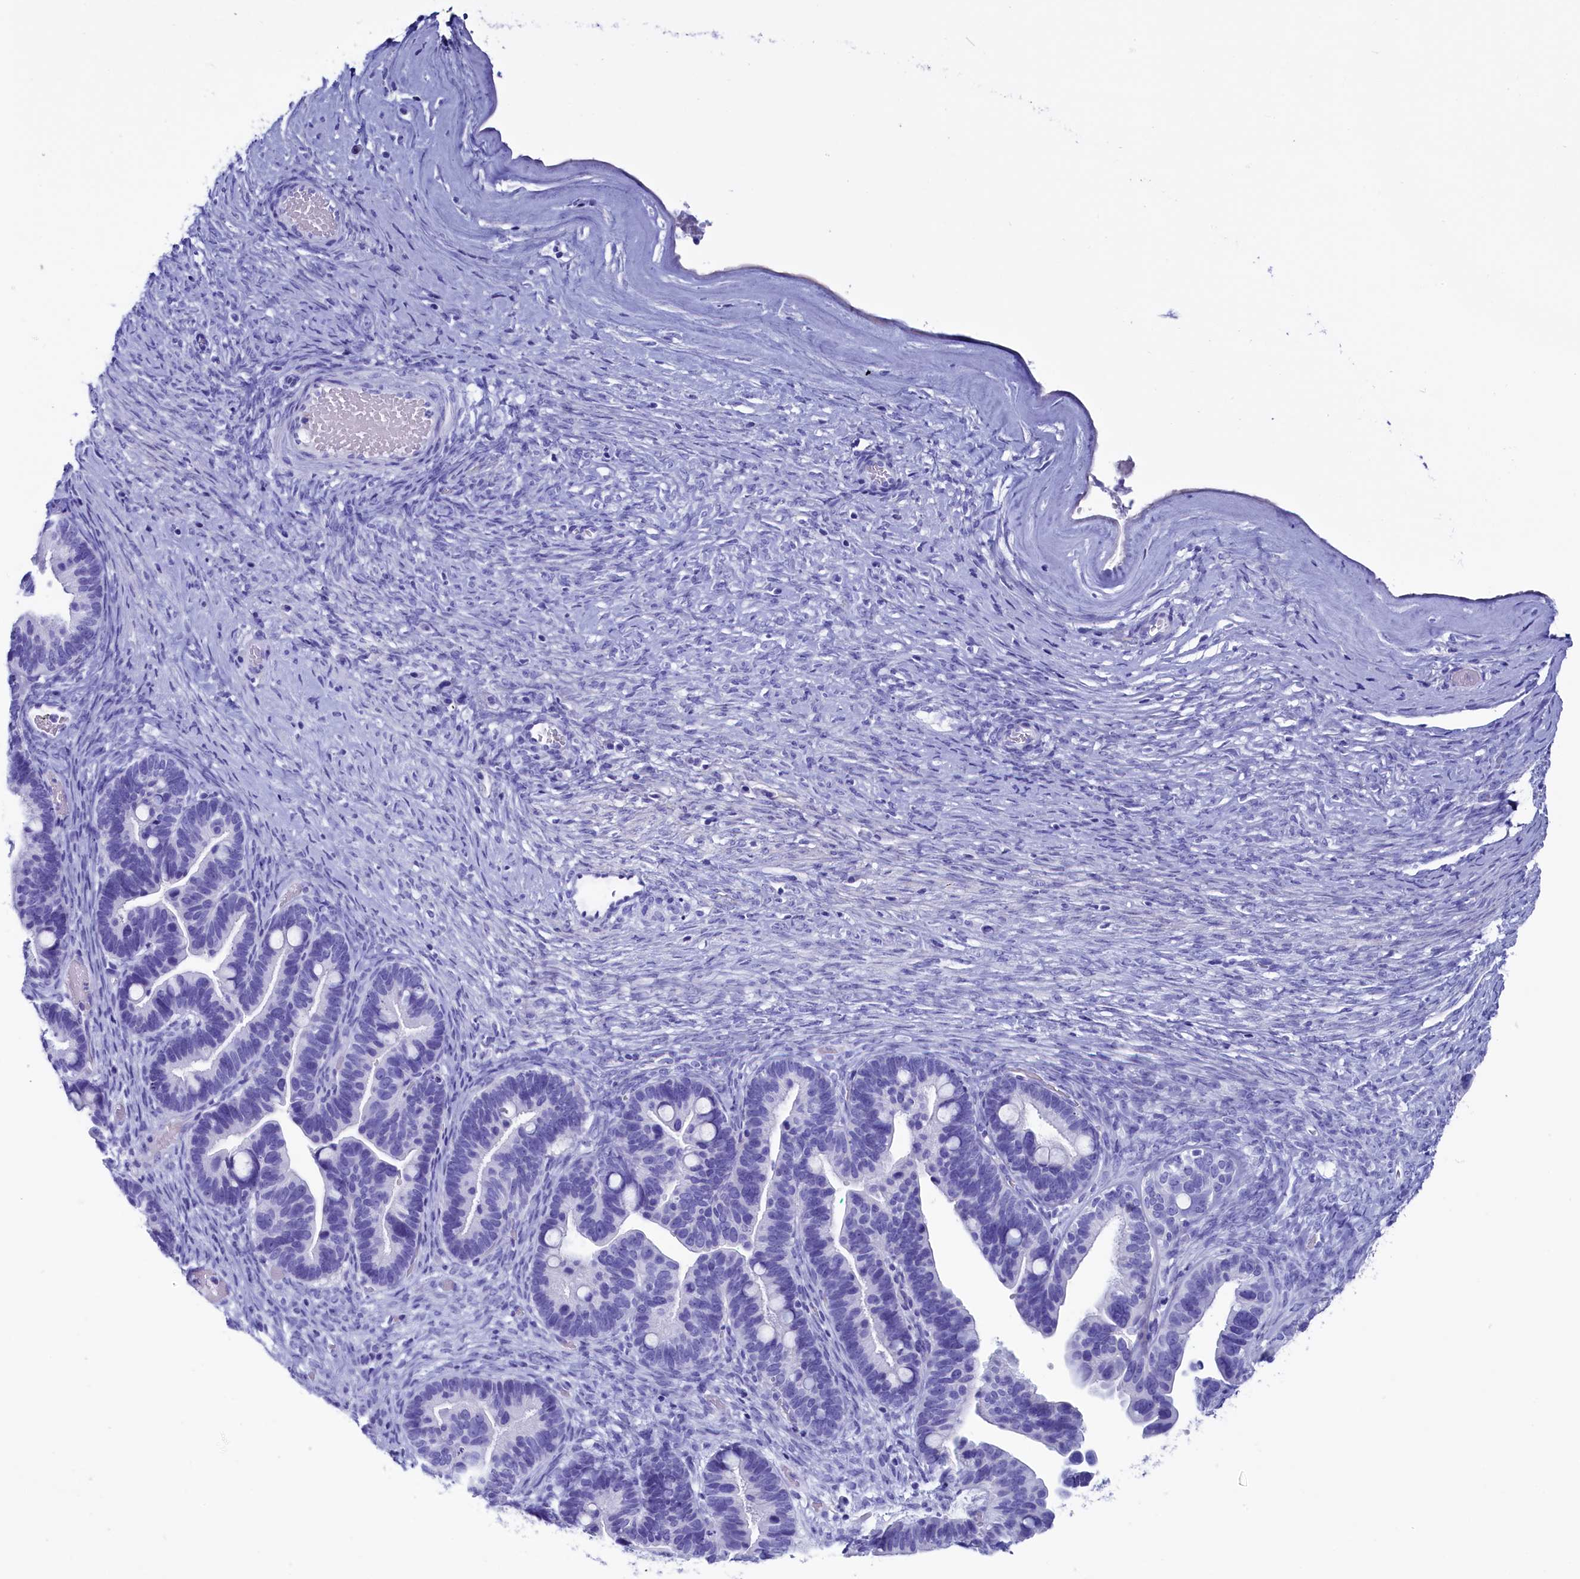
{"staining": {"intensity": "negative", "quantity": "none", "location": "none"}, "tissue": "ovarian cancer", "cell_type": "Tumor cells", "image_type": "cancer", "snomed": [{"axis": "morphology", "description": "Cystadenocarcinoma, serous, NOS"}, {"axis": "topography", "description": "Ovary"}], "caption": "A histopathology image of human ovarian serous cystadenocarcinoma is negative for staining in tumor cells. (Stains: DAB IHC with hematoxylin counter stain, Microscopy: brightfield microscopy at high magnification).", "gene": "ANKRD29", "patient": {"sex": "female", "age": 56}}